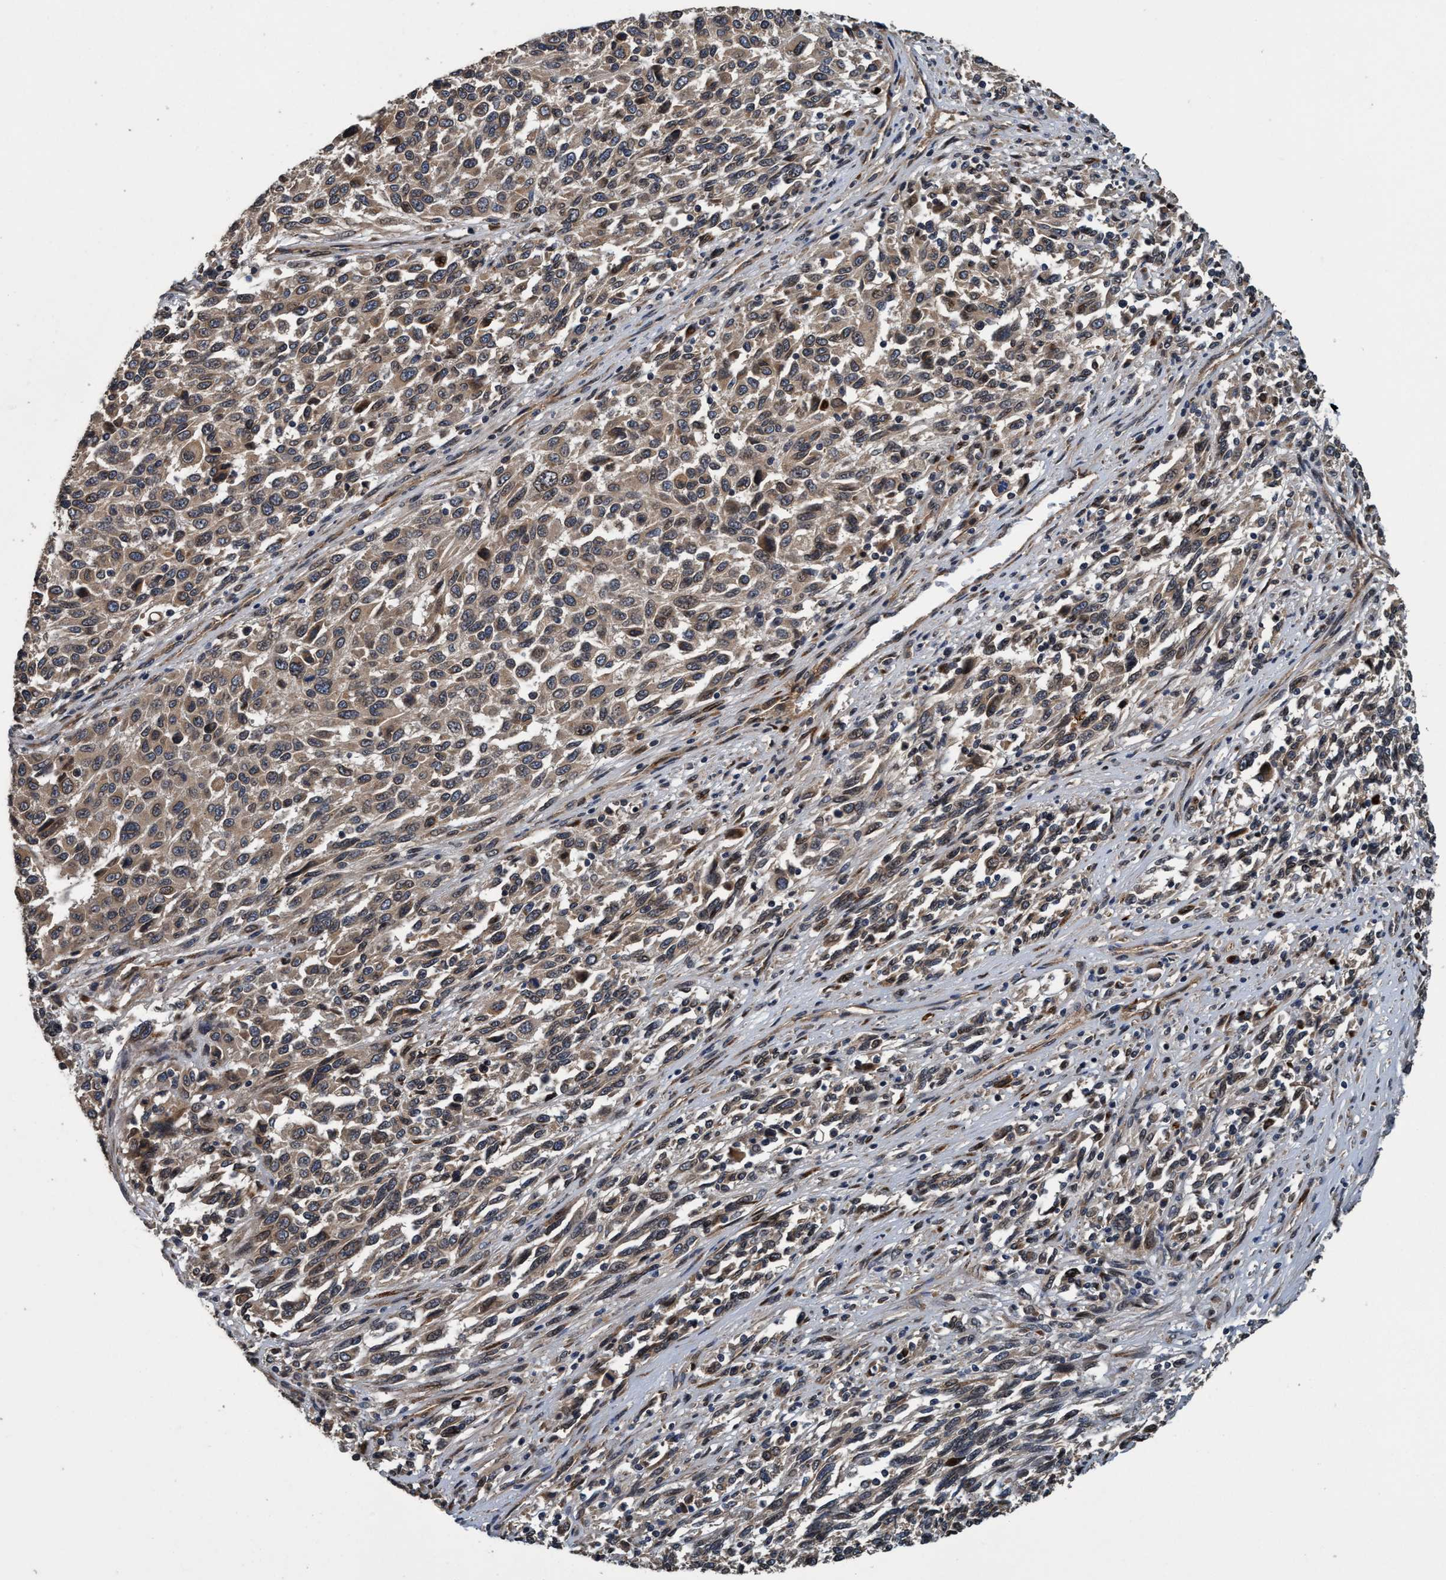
{"staining": {"intensity": "weak", "quantity": "25%-75%", "location": "cytoplasmic/membranous"}, "tissue": "melanoma", "cell_type": "Tumor cells", "image_type": "cancer", "snomed": [{"axis": "morphology", "description": "Malignant melanoma, Metastatic site"}, {"axis": "topography", "description": "Lymph node"}], "caption": "Immunohistochemistry (IHC) photomicrograph of melanoma stained for a protein (brown), which exhibits low levels of weak cytoplasmic/membranous positivity in about 25%-75% of tumor cells.", "gene": "MACC1", "patient": {"sex": "male", "age": 61}}